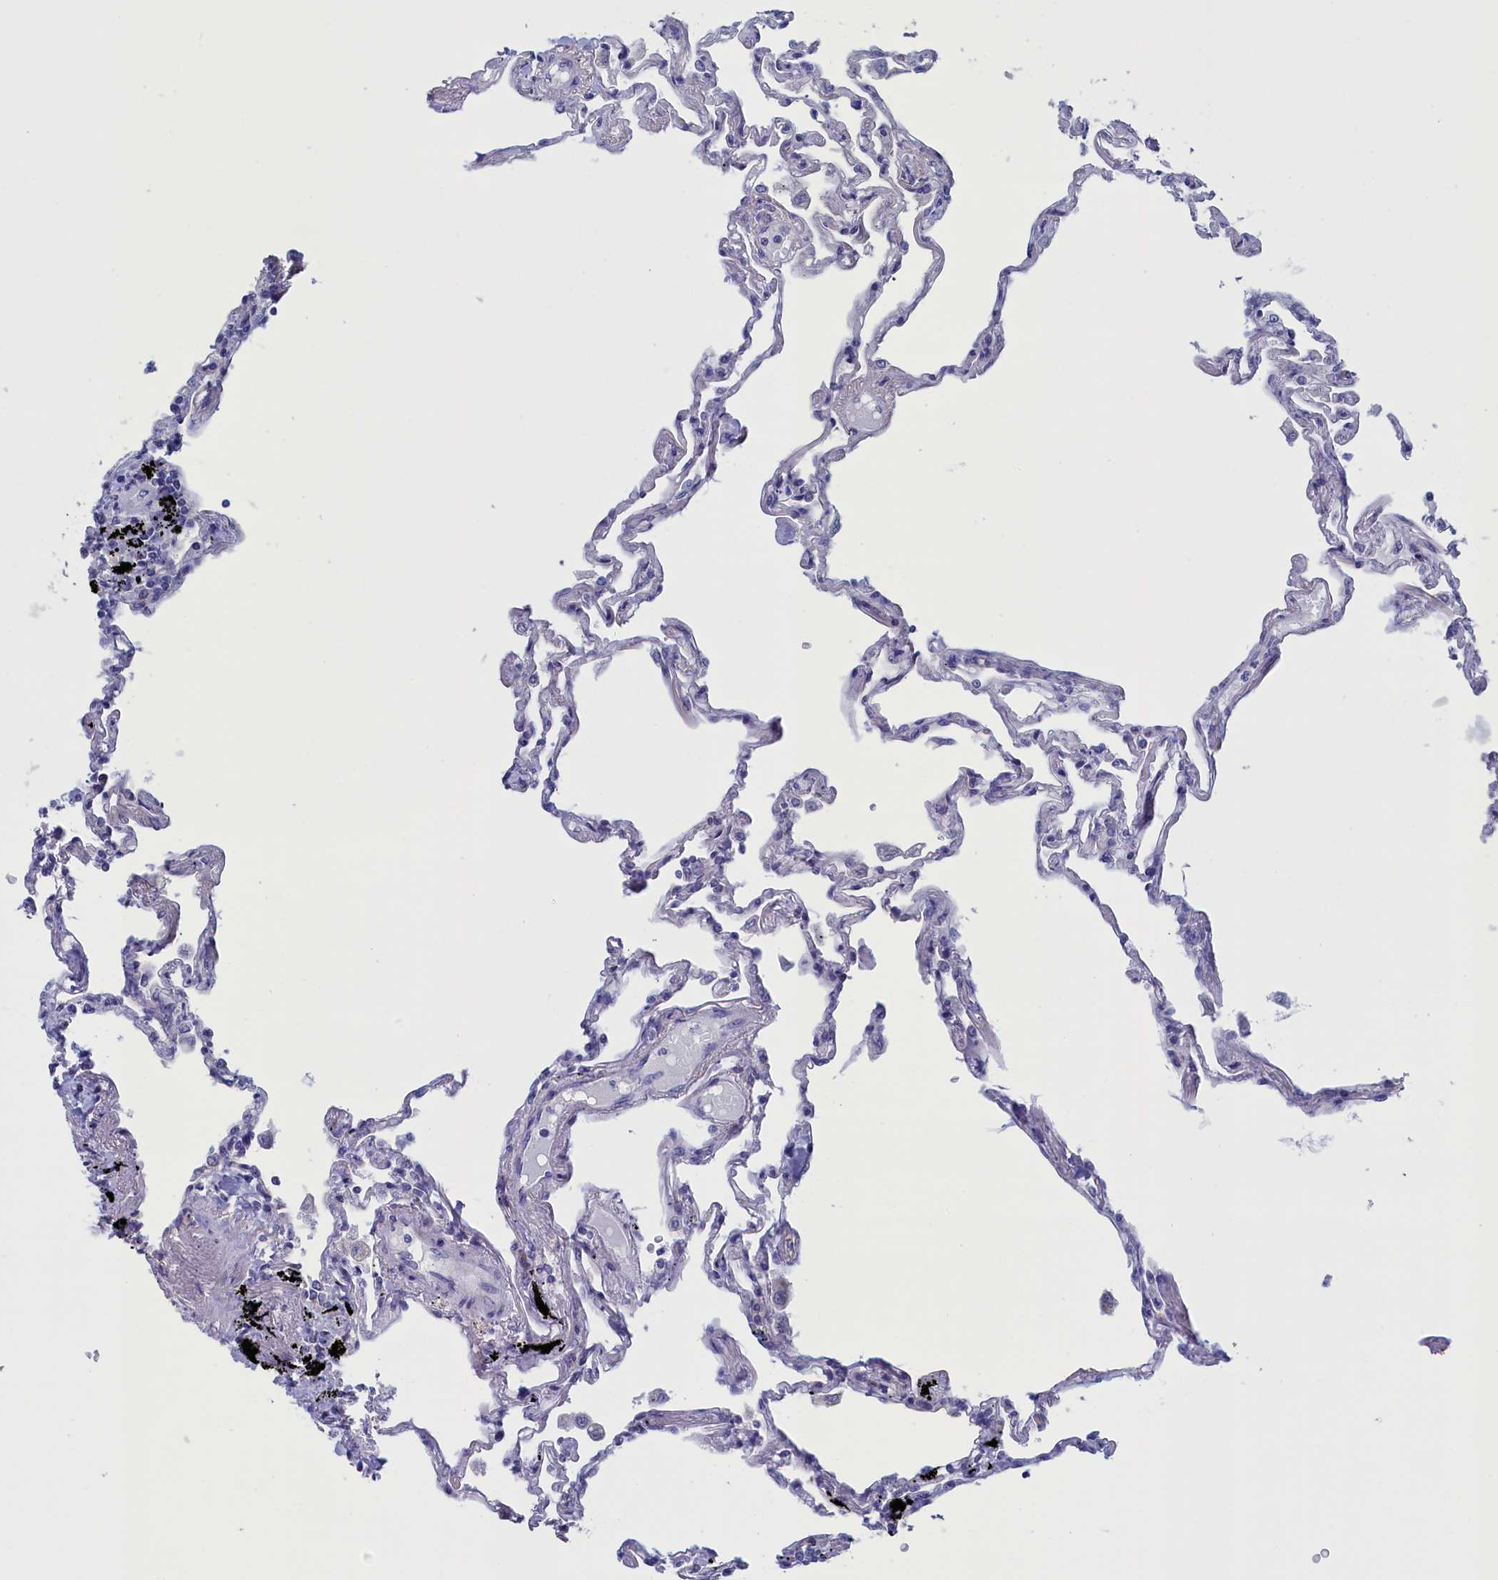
{"staining": {"intensity": "negative", "quantity": "none", "location": "none"}, "tissue": "lung", "cell_type": "Alveolar cells", "image_type": "normal", "snomed": [{"axis": "morphology", "description": "Normal tissue, NOS"}, {"axis": "topography", "description": "Lung"}], "caption": "High power microscopy micrograph of an immunohistochemistry photomicrograph of unremarkable lung, revealing no significant expression in alveolar cells. Brightfield microscopy of immunohistochemistry stained with DAB (3,3'-diaminobenzidine) (brown) and hematoxylin (blue), captured at high magnification.", "gene": "NIBAN3", "patient": {"sex": "female", "age": 67}}